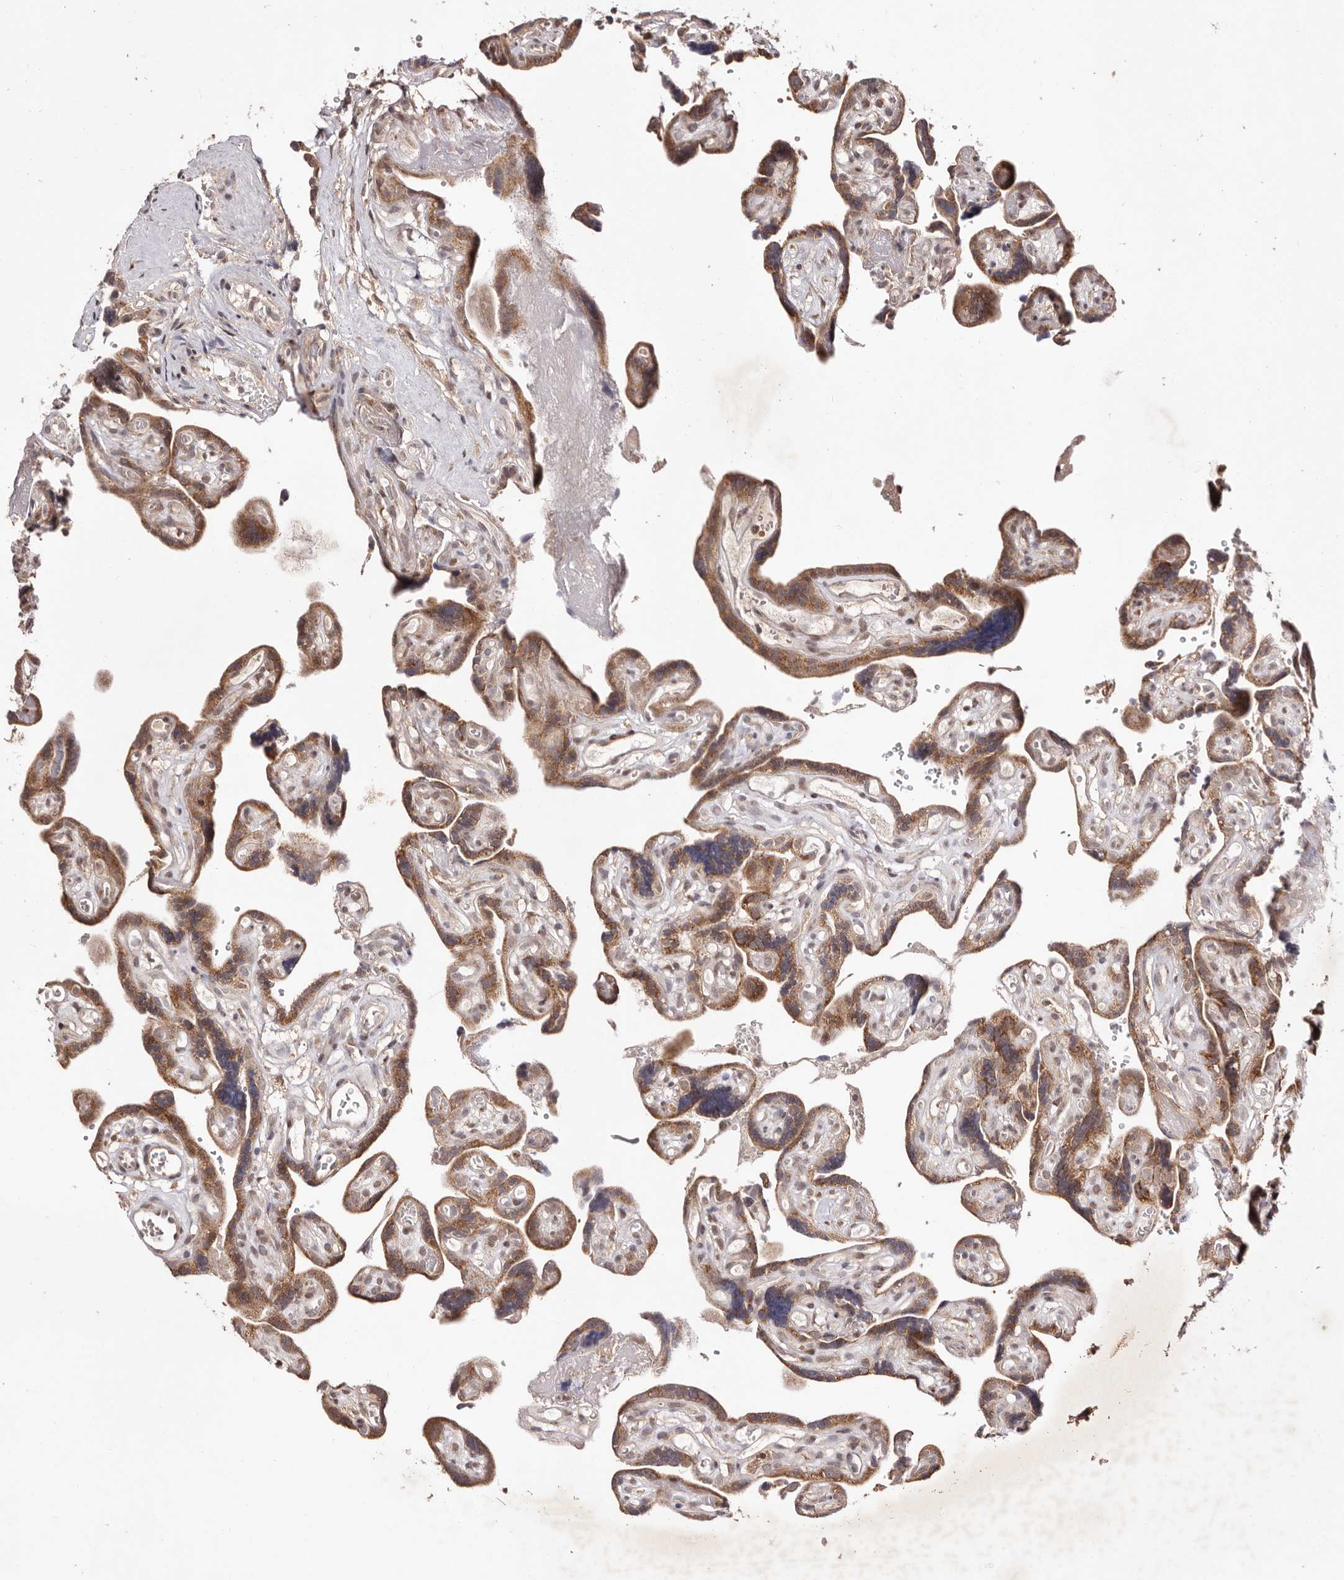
{"staining": {"intensity": "moderate", "quantity": ">75%", "location": "cytoplasmic/membranous,nuclear"}, "tissue": "placenta", "cell_type": "Decidual cells", "image_type": "normal", "snomed": [{"axis": "morphology", "description": "Normal tissue, NOS"}, {"axis": "topography", "description": "Placenta"}], "caption": "Immunohistochemical staining of benign human placenta demonstrates >75% levels of moderate cytoplasmic/membranous,nuclear protein expression in approximately >75% of decidual cells.", "gene": "EGR3", "patient": {"sex": "female", "age": 30}}